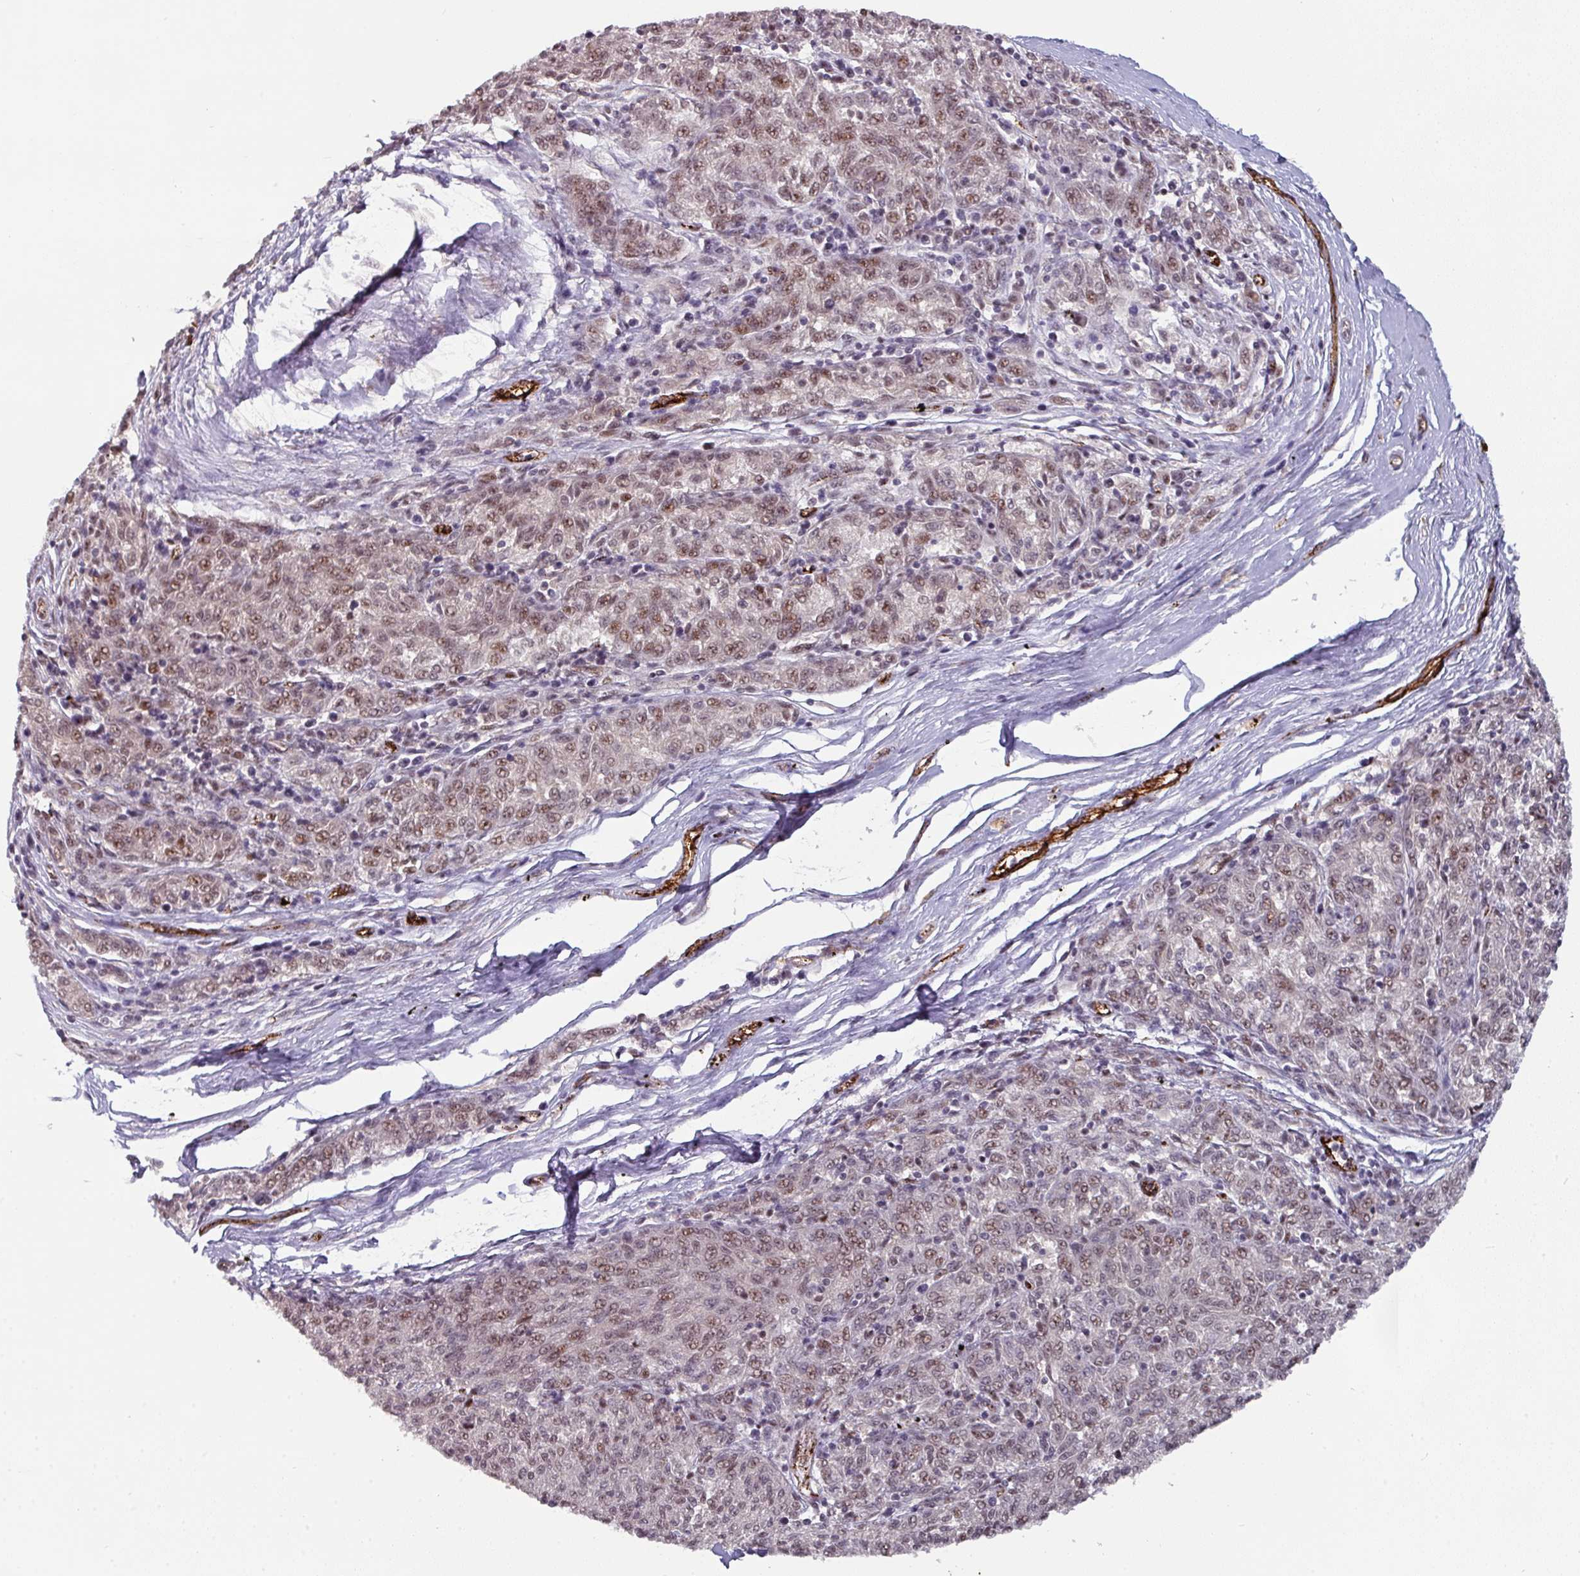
{"staining": {"intensity": "moderate", "quantity": "25%-75%", "location": "nuclear"}, "tissue": "melanoma", "cell_type": "Tumor cells", "image_type": "cancer", "snomed": [{"axis": "morphology", "description": "Malignant melanoma, NOS"}, {"axis": "topography", "description": "Skin"}], "caption": "There is medium levels of moderate nuclear expression in tumor cells of malignant melanoma, as demonstrated by immunohistochemical staining (brown color).", "gene": "SIDT2", "patient": {"sex": "female", "age": 72}}